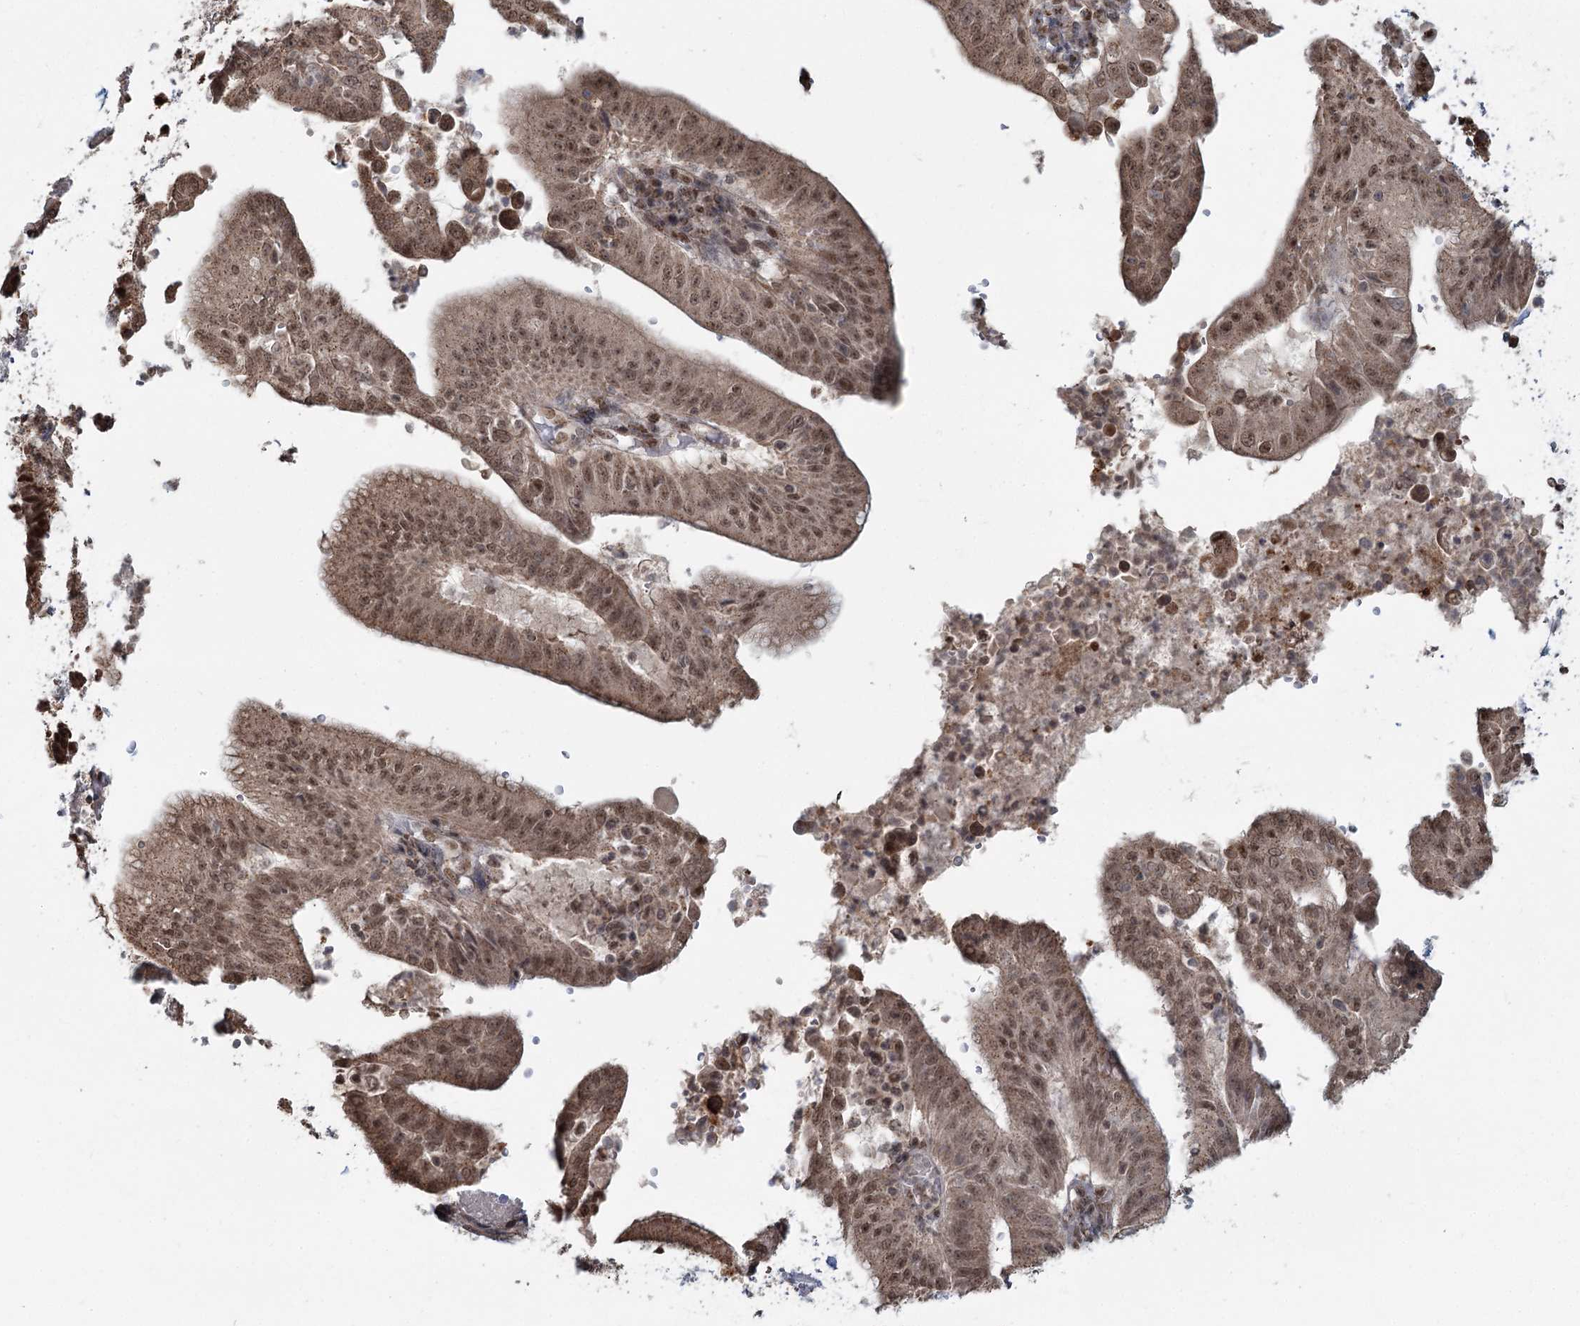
{"staining": {"intensity": "moderate", "quantity": ">75%", "location": "nuclear"}, "tissue": "pancreatic cancer", "cell_type": "Tumor cells", "image_type": "cancer", "snomed": [{"axis": "morphology", "description": "Adenocarcinoma, NOS"}, {"axis": "topography", "description": "Pancreas"}], "caption": "Pancreatic cancer stained with immunohistochemistry reveals moderate nuclear positivity in about >75% of tumor cells. (DAB IHC with brightfield microscopy, high magnification).", "gene": "GPALPP1", "patient": {"sex": "male", "age": 68}}